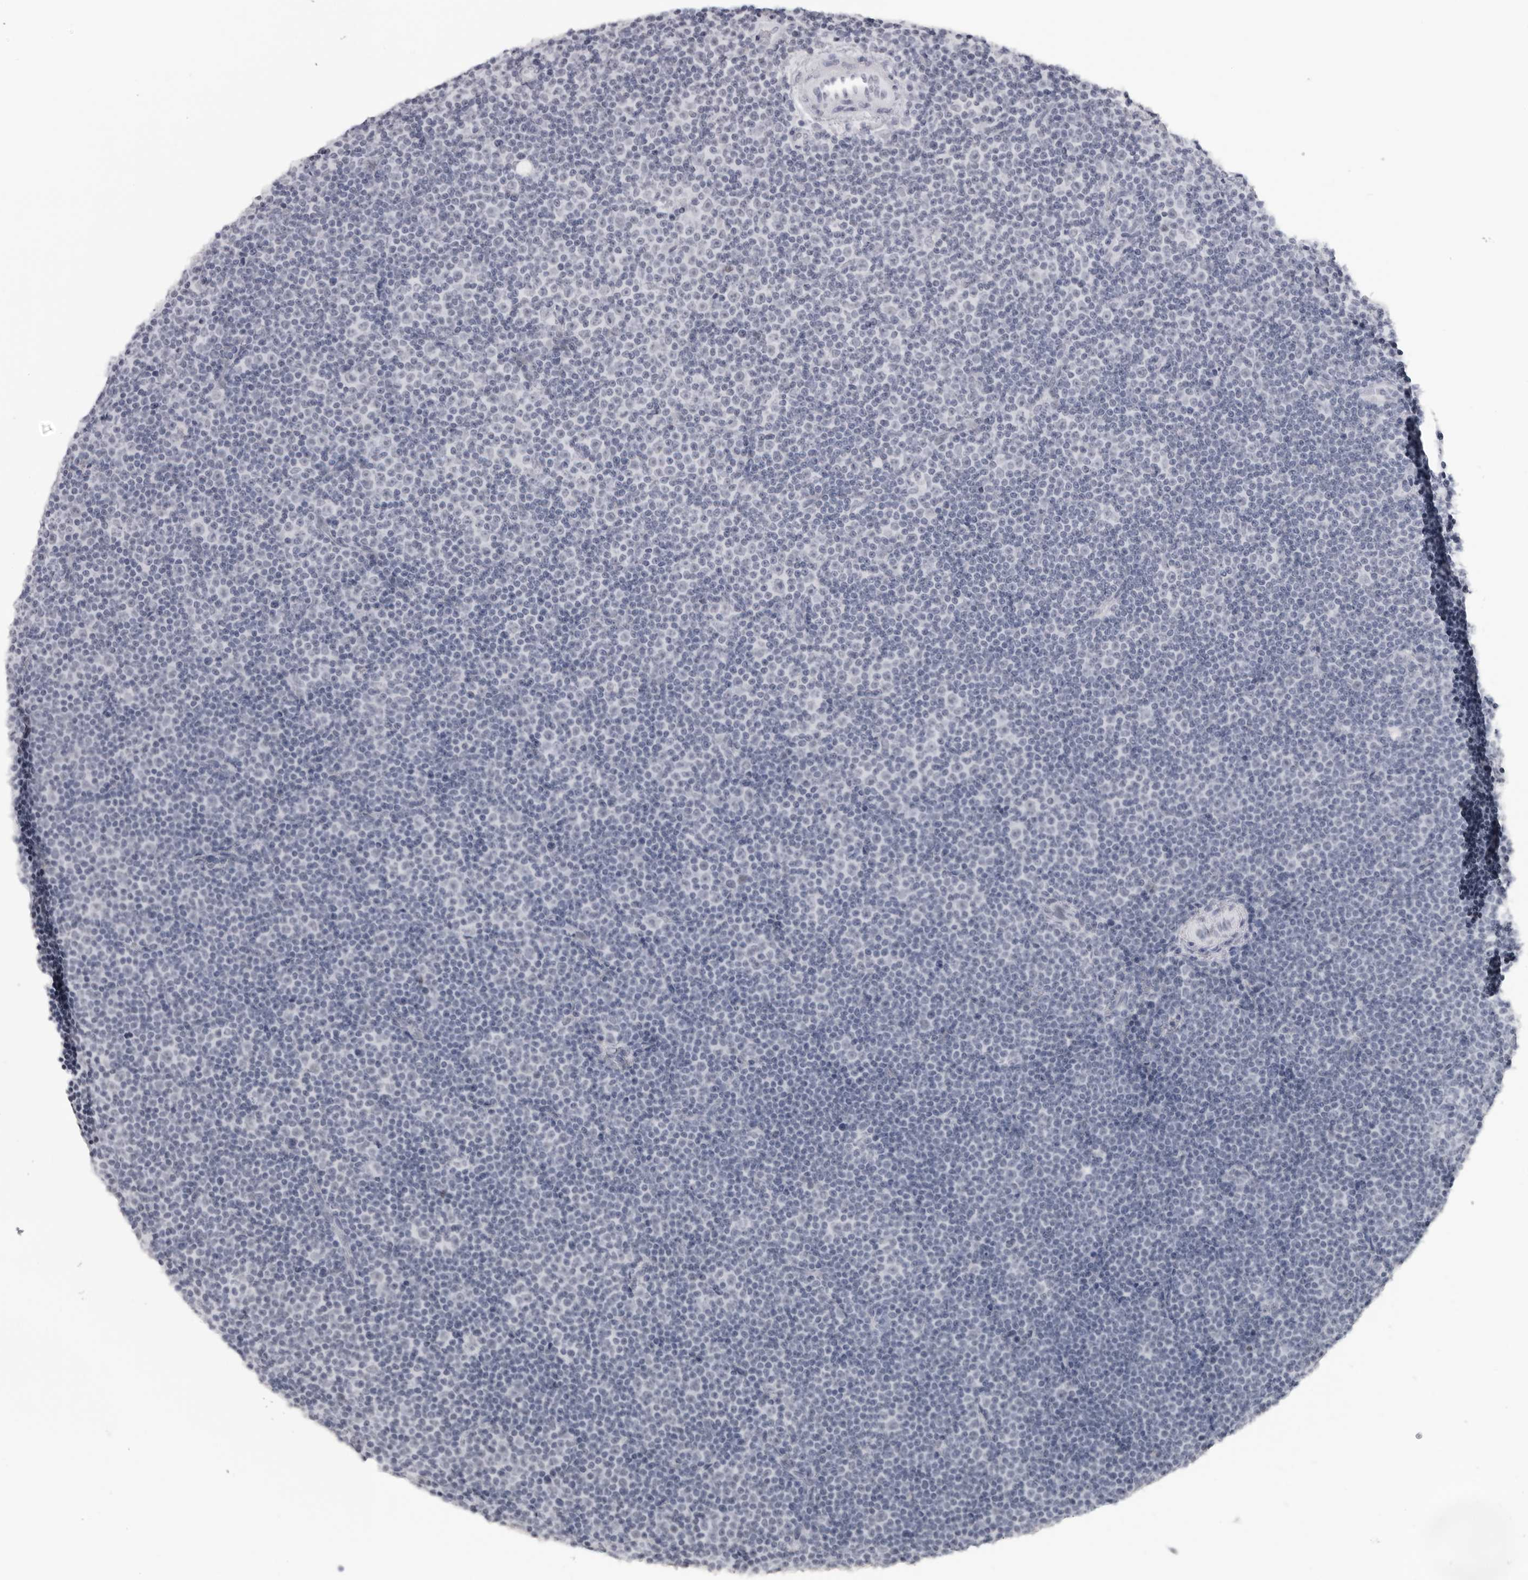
{"staining": {"intensity": "negative", "quantity": "none", "location": "none"}, "tissue": "lymphoma", "cell_type": "Tumor cells", "image_type": "cancer", "snomed": [{"axis": "morphology", "description": "Malignant lymphoma, non-Hodgkin's type, Low grade"}, {"axis": "topography", "description": "Lymph node"}], "caption": "Immunohistochemical staining of human lymphoma exhibits no significant expression in tumor cells. (Stains: DAB (3,3'-diaminobenzidine) IHC with hematoxylin counter stain, Microscopy: brightfield microscopy at high magnification).", "gene": "ESPN", "patient": {"sex": "female", "age": 67}}